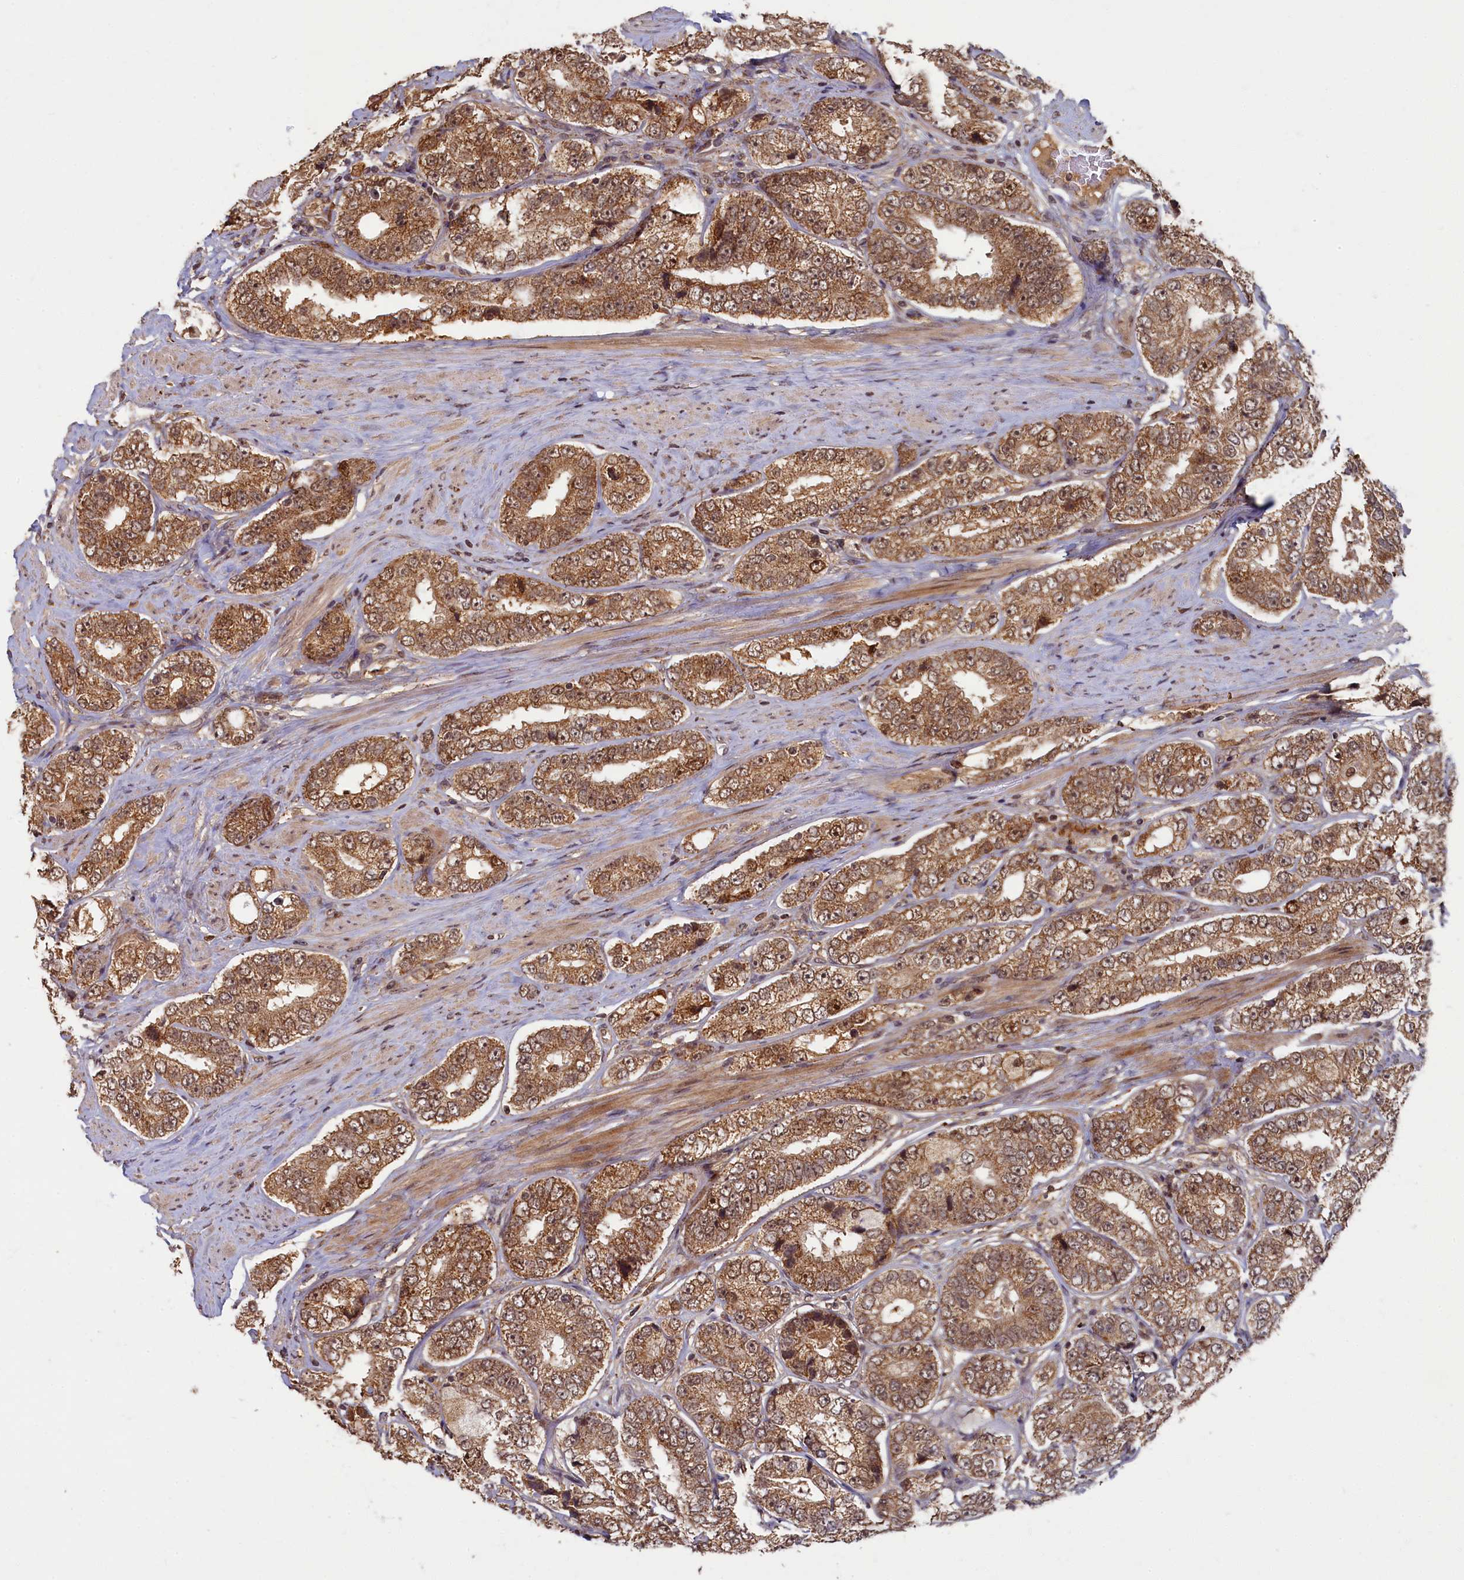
{"staining": {"intensity": "moderate", "quantity": ">75%", "location": "cytoplasmic/membranous,nuclear"}, "tissue": "prostate cancer", "cell_type": "Tumor cells", "image_type": "cancer", "snomed": [{"axis": "morphology", "description": "Adenocarcinoma, High grade"}, {"axis": "topography", "description": "Prostate"}], "caption": "A brown stain shows moderate cytoplasmic/membranous and nuclear staining of a protein in human prostate cancer (adenocarcinoma (high-grade)) tumor cells.", "gene": "BRCA1", "patient": {"sex": "male", "age": 56}}